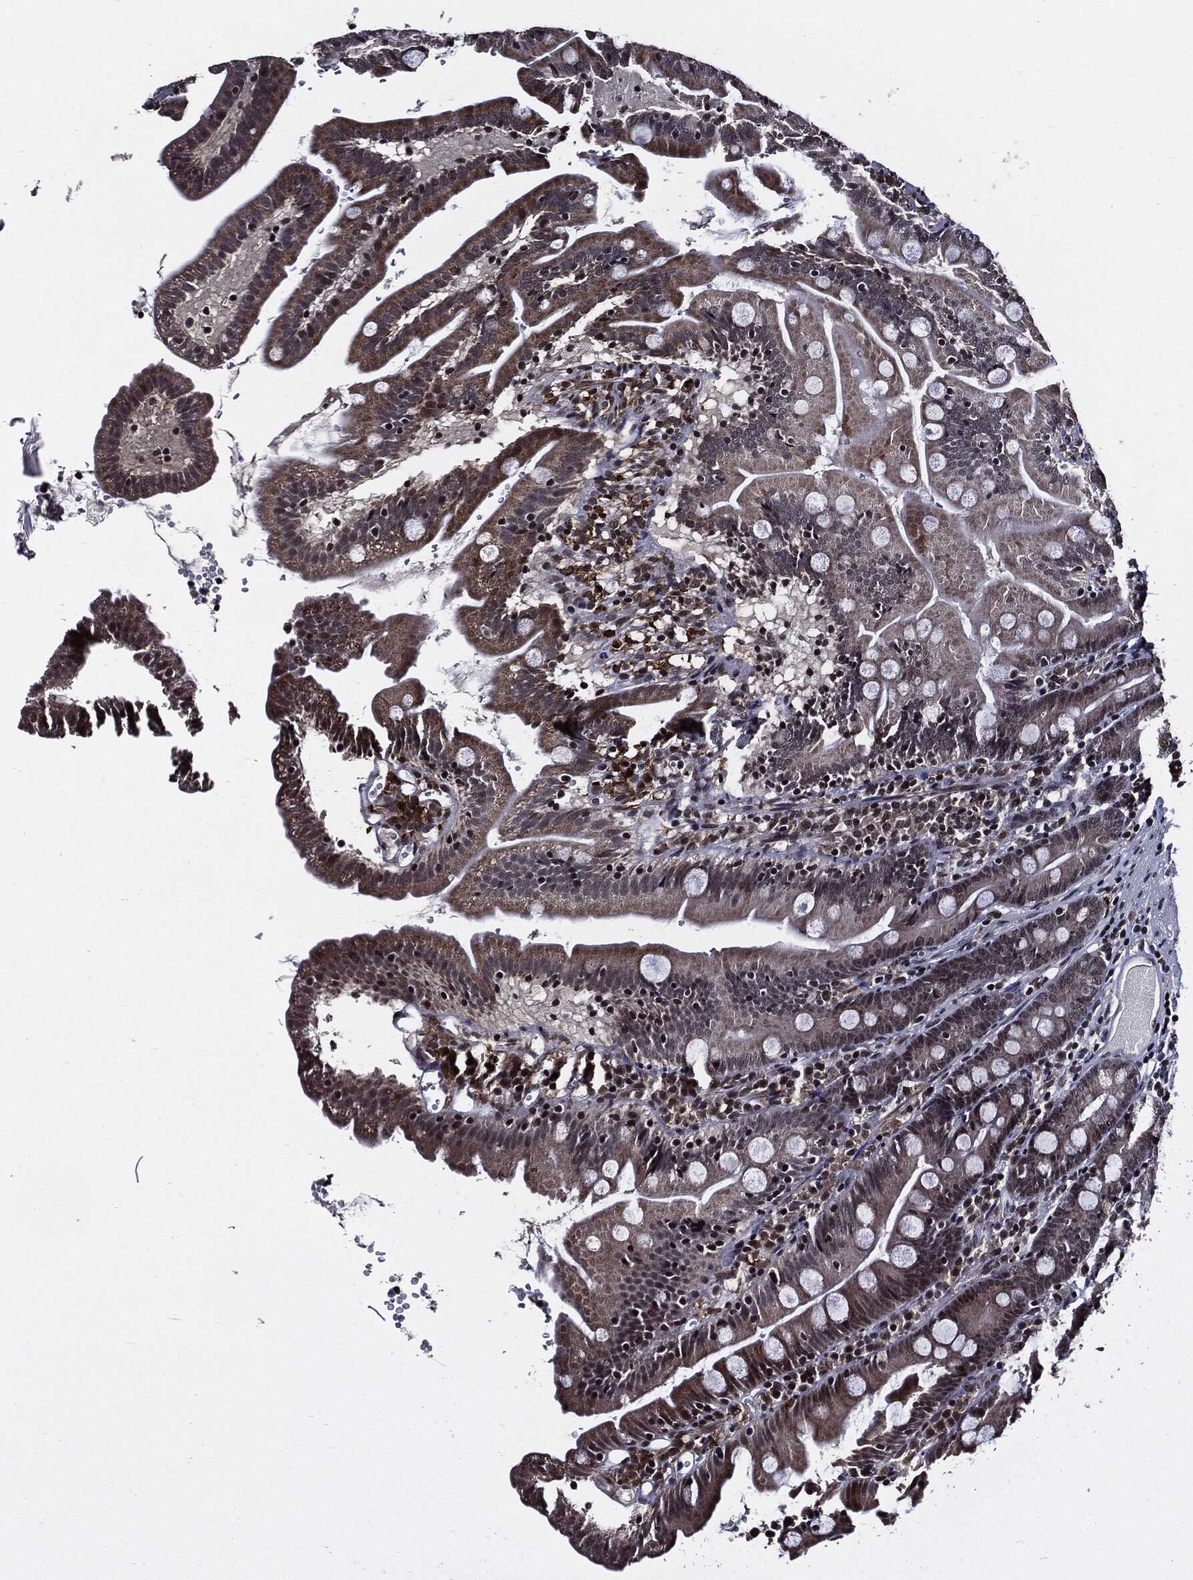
{"staining": {"intensity": "moderate", "quantity": "<25%", "location": "cytoplasmic/membranous,nuclear"}, "tissue": "duodenum", "cell_type": "Glandular cells", "image_type": "normal", "snomed": [{"axis": "morphology", "description": "Normal tissue, NOS"}, {"axis": "topography", "description": "Duodenum"}], "caption": "Moderate cytoplasmic/membranous,nuclear staining is present in about <25% of glandular cells in normal duodenum. Nuclei are stained in blue.", "gene": "SUGT1", "patient": {"sex": "female", "age": 67}}